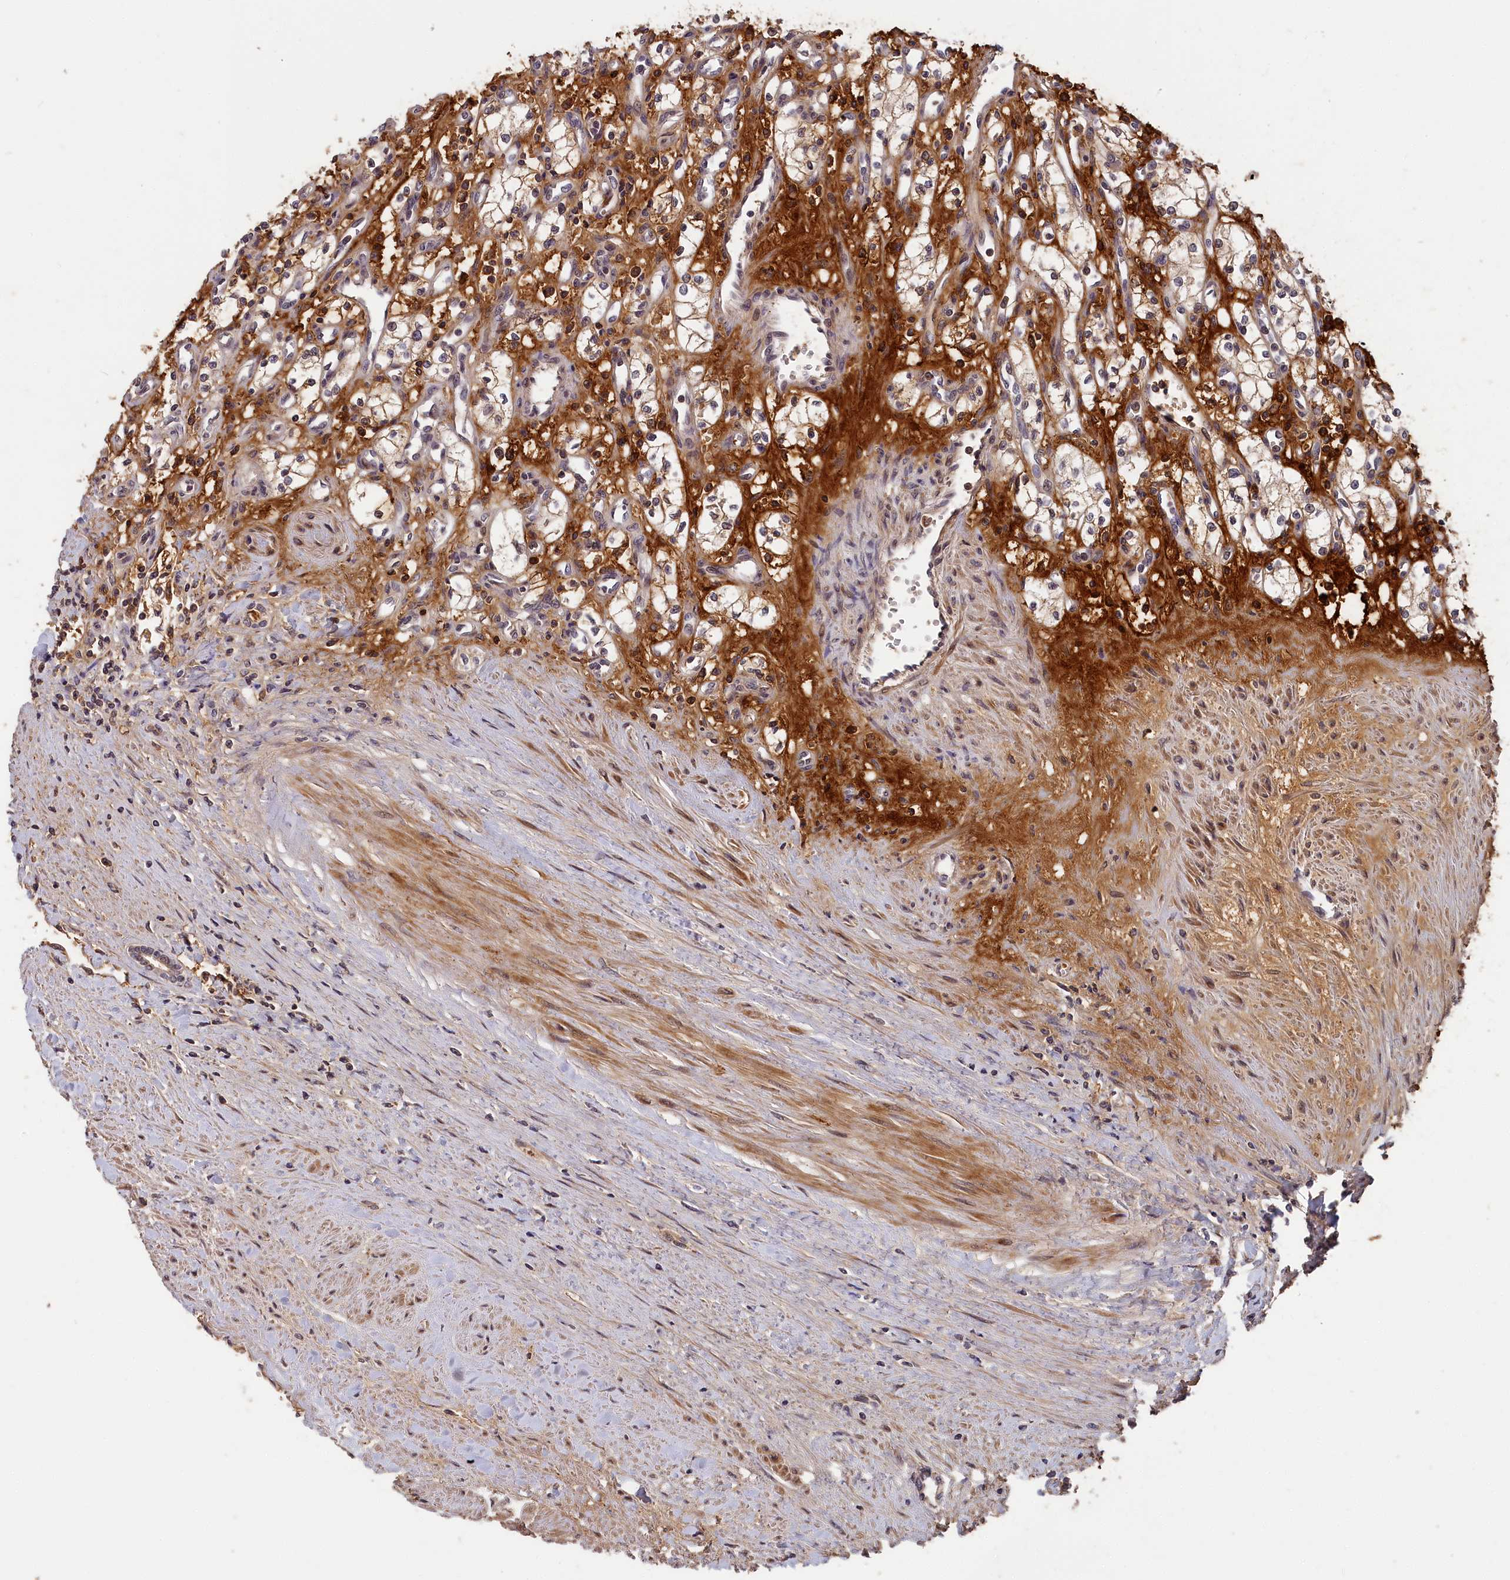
{"staining": {"intensity": "moderate", "quantity": "25%-75%", "location": "cytoplasmic/membranous"}, "tissue": "renal cancer", "cell_type": "Tumor cells", "image_type": "cancer", "snomed": [{"axis": "morphology", "description": "Adenocarcinoma, NOS"}, {"axis": "topography", "description": "Kidney"}], "caption": "A high-resolution image shows immunohistochemistry (IHC) staining of renal cancer, which reveals moderate cytoplasmic/membranous positivity in about 25%-75% of tumor cells.", "gene": "ITIH1", "patient": {"sex": "male", "age": 59}}